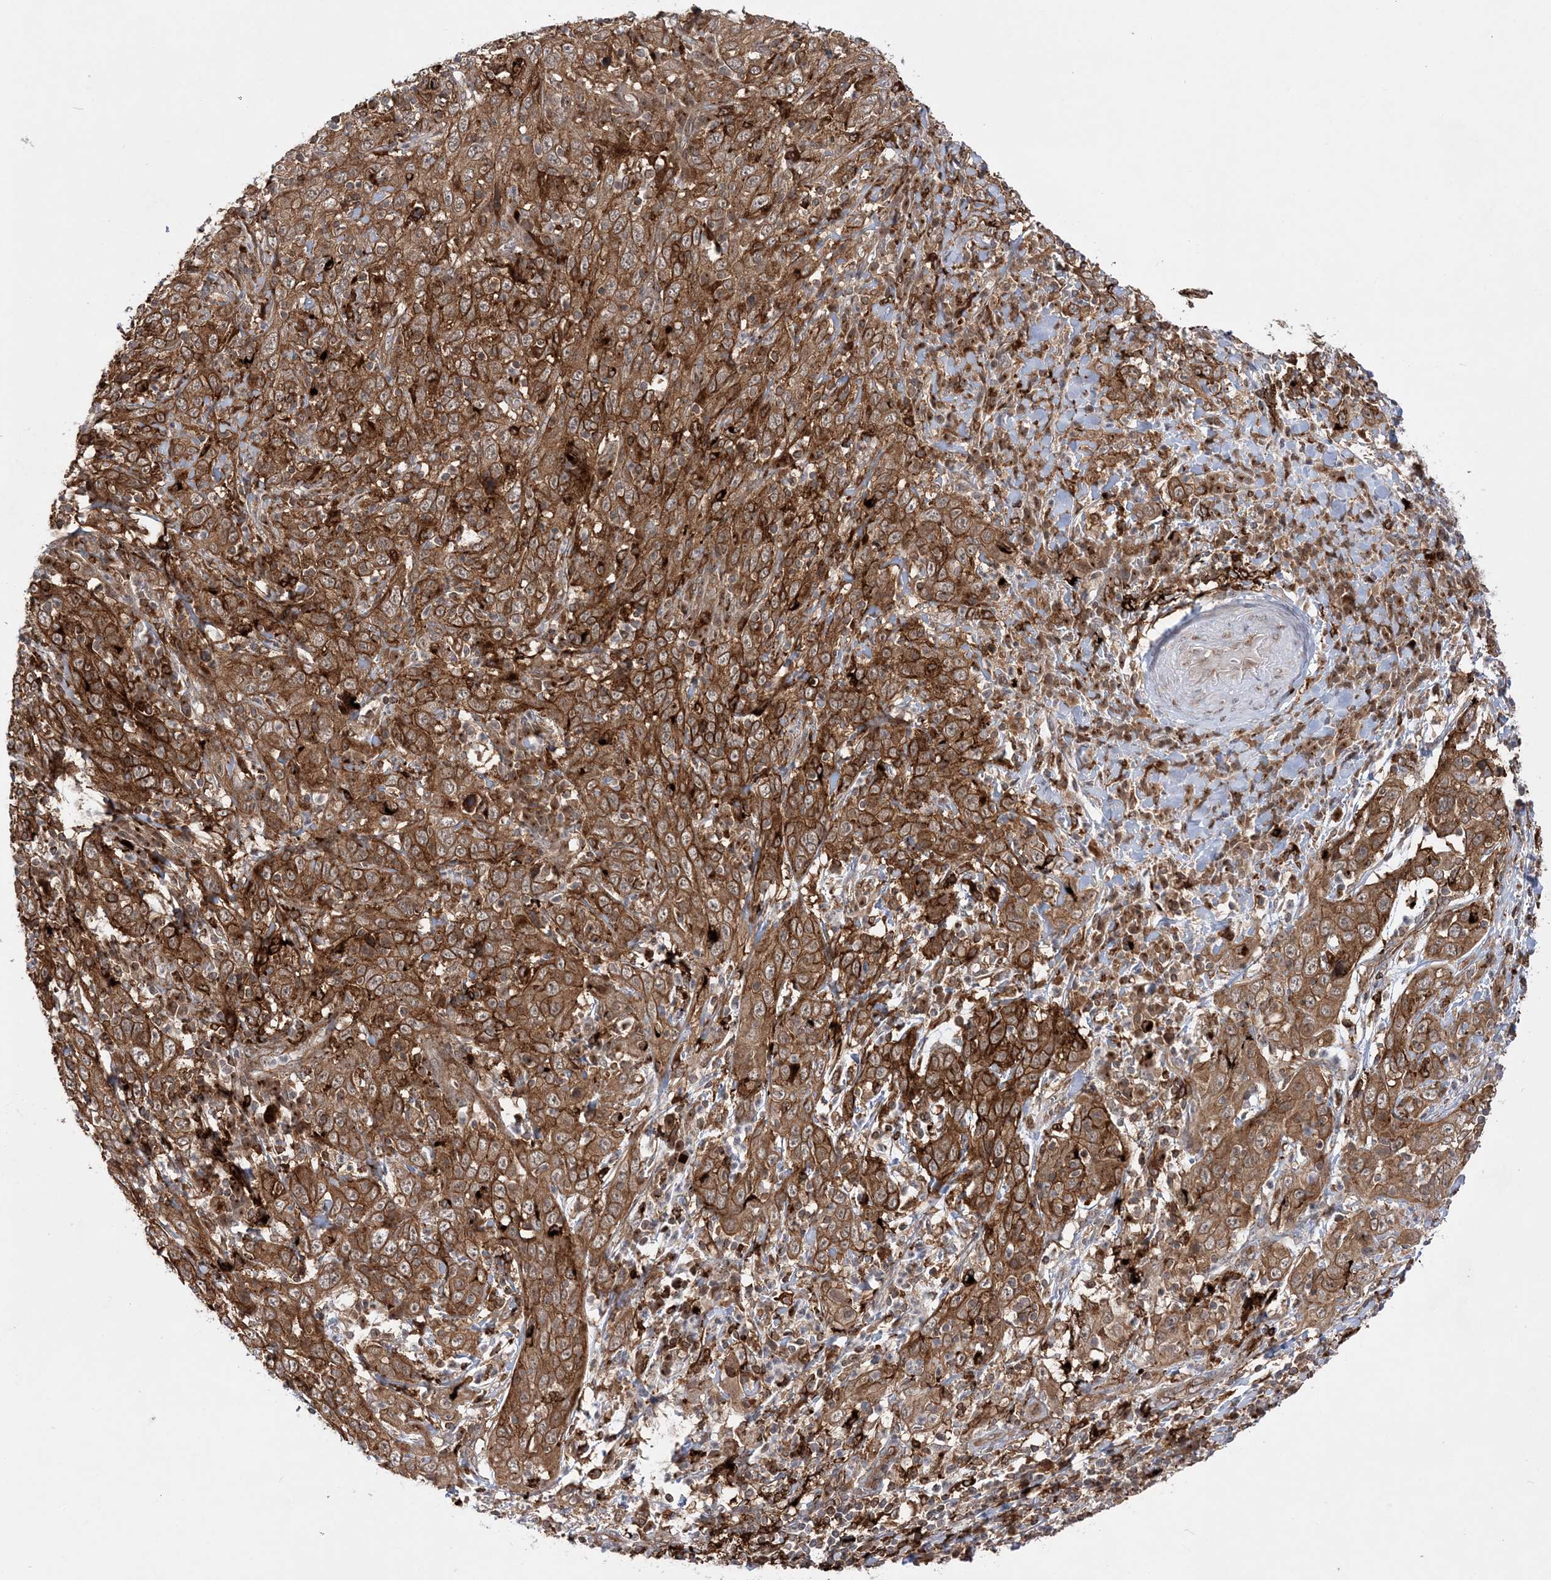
{"staining": {"intensity": "strong", "quantity": ">75%", "location": "cytoplasmic/membranous"}, "tissue": "cervical cancer", "cell_type": "Tumor cells", "image_type": "cancer", "snomed": [{"axis": "morphology", "description": "Squamous cell carcinoma, NOS"}, {"axis": "topography", "description": "Cervix"}], "caption": "The image shows a brown stain indicating the presence of a protein in the cytoplasmic/membranous of tumor cells in cervical cancer. The protein is stained brown, and the nuclei are stained in blue (DAB (3,3'-diaminobenzidine) IHC with brightfield microscopy, high magnification).", "gene": "ANAPC15", "patient": {"sex": "female", "age": 46}}